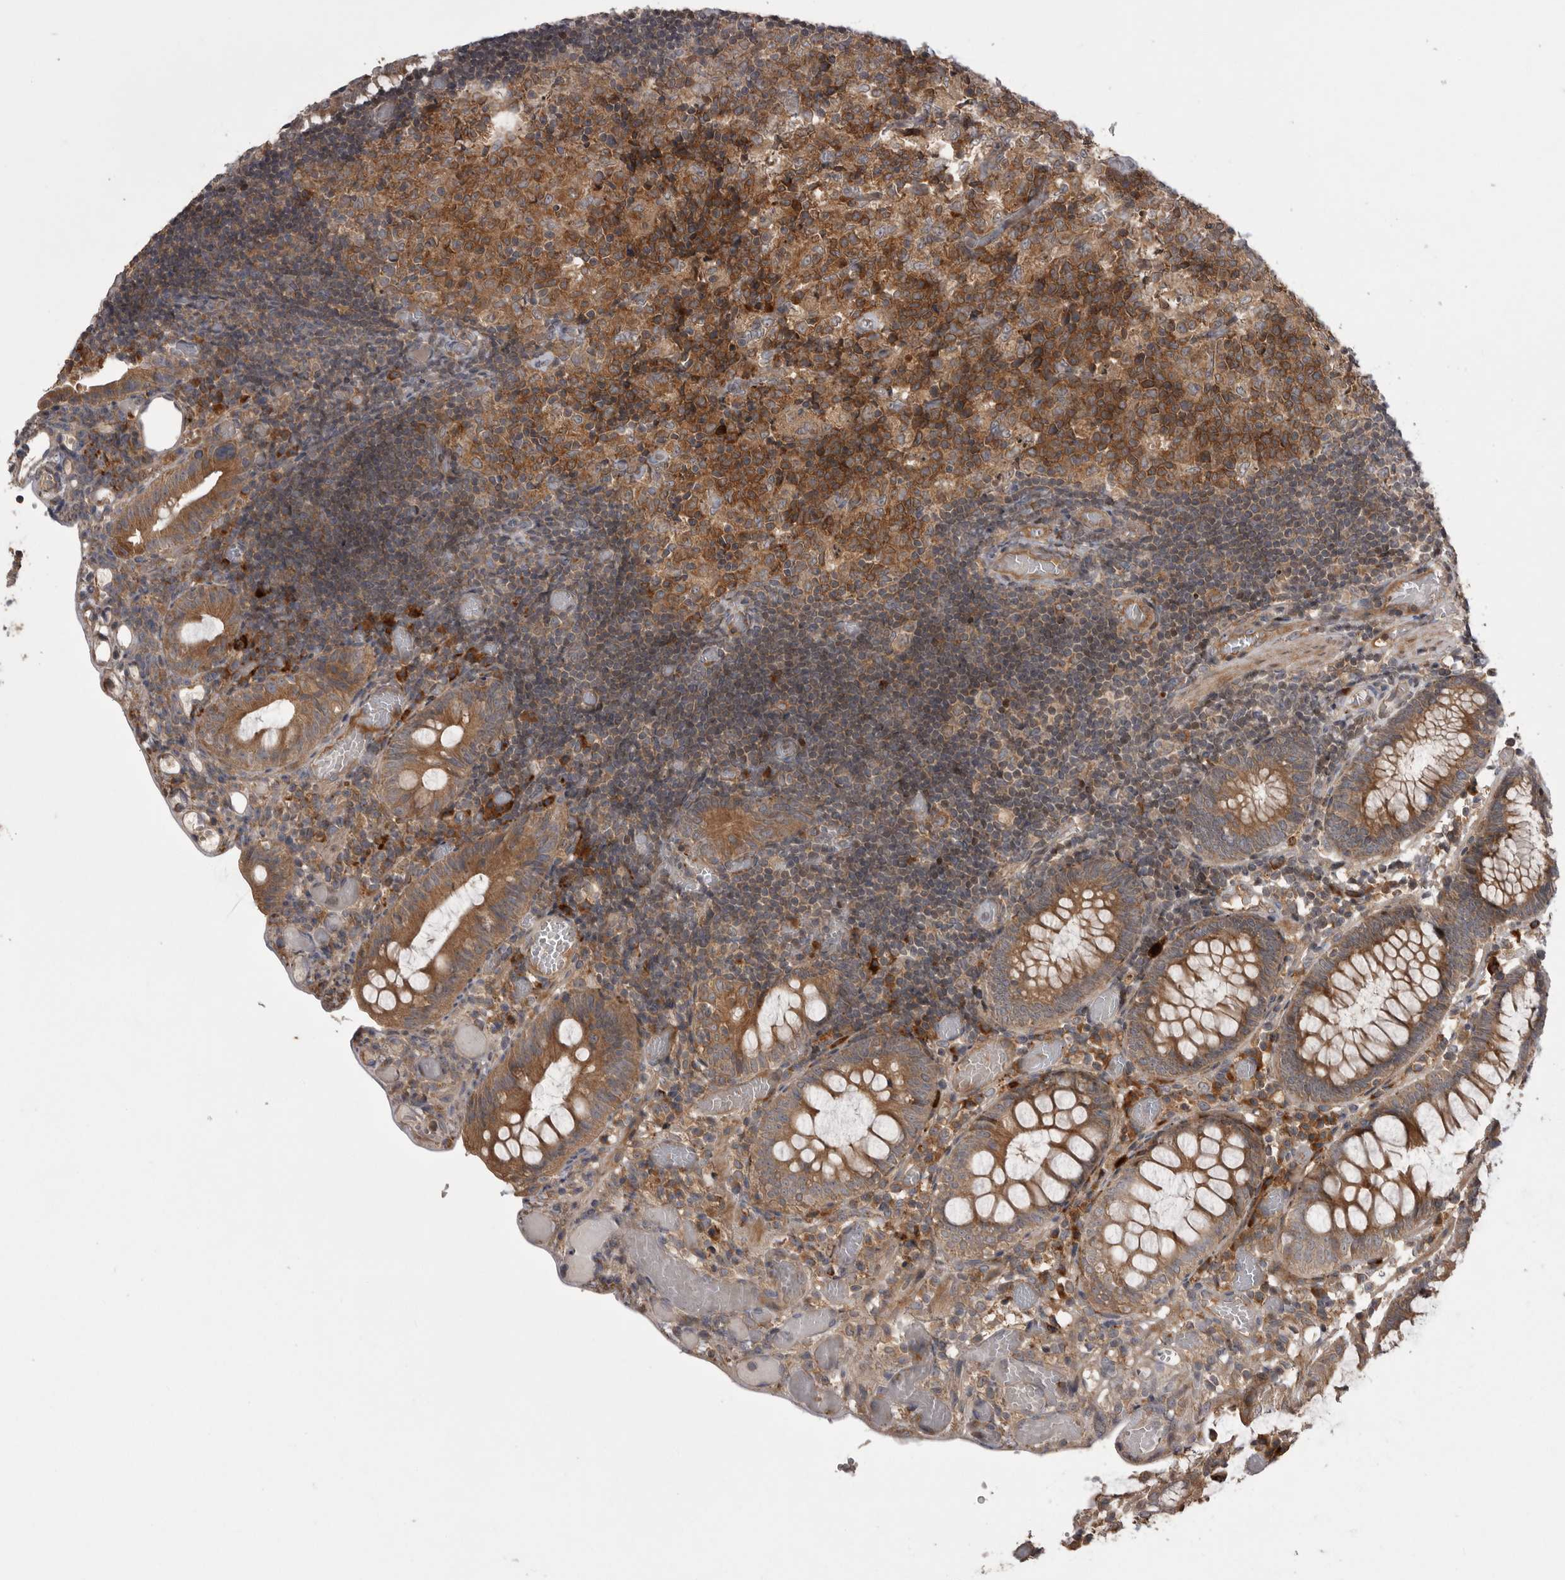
{"staining": {"intensity": "moderate", "quantity": ">75%", "location": "cytoplasmic/membranous"}, "tissue": "colon", "cell_type": "Endothelial cells", "image_type": "normal", "snomed": [{"axis": "morphology", "description": "Normal tissue, NOS"}, {"axis": "topography", "description": "Colon"}], "caption": "Moderate cytoplasmic/membranous expression for a protein is seen in about >75% of endothelial cells of benign colon using immunohistochemistry.", "gene": "RAB3GAP2", "patient": {"sex": "male", "age": 14}}